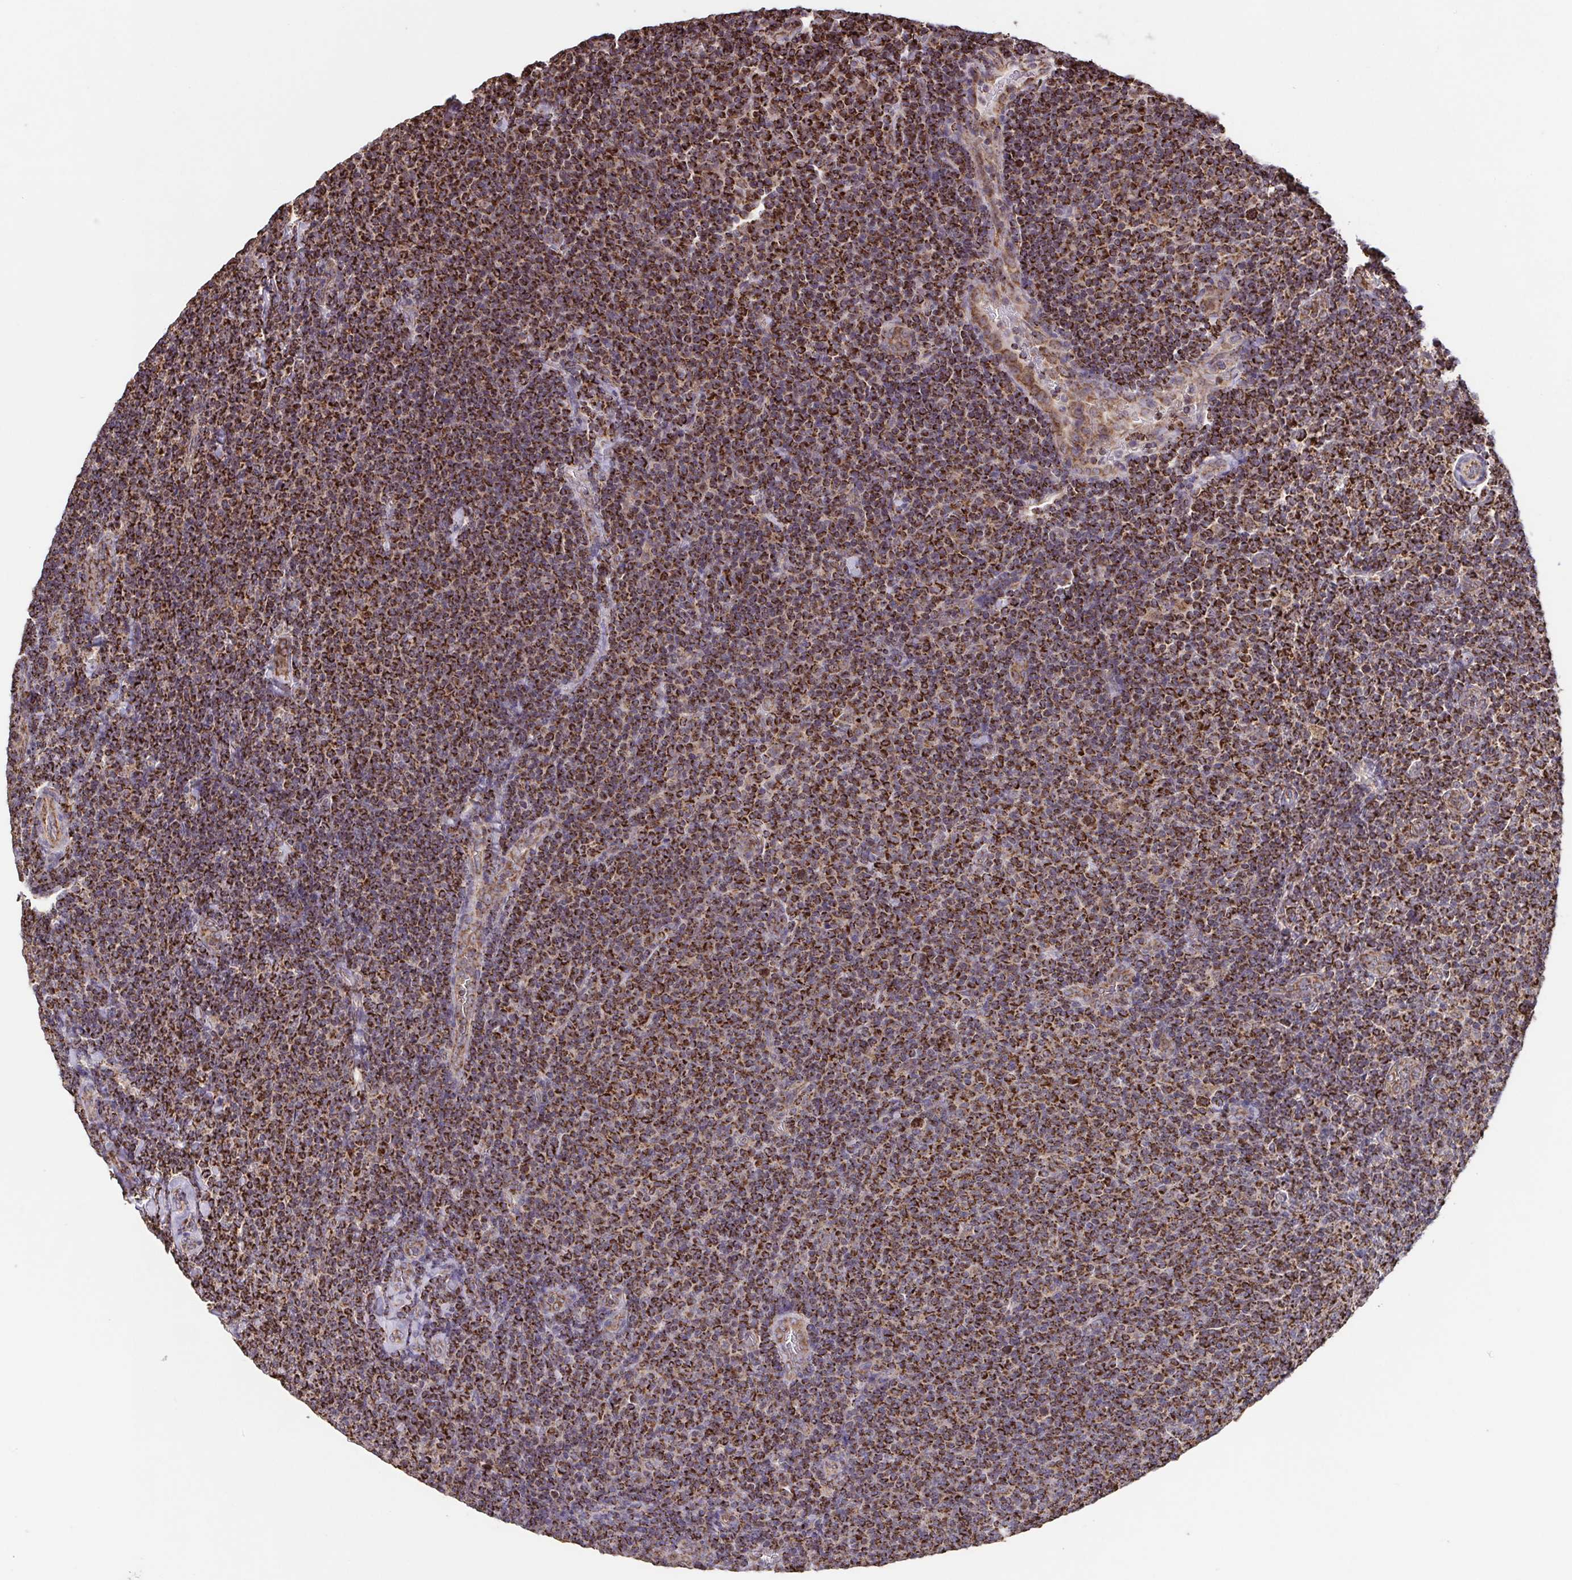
{"staining": {"intensity": "strong", "quantity": ">75%", "location": "cytoplasmic/membranous"}, "tissue": "lymphoma", "cell_type": "Tumor cells", "image_type": "cancer", "snomed": [{"axis": "morphology", "description": "Malignant lymphoma, non-Hodgkin's type, Low grade"}, {"axis": "topography", "description": "Lymph node"}], "caption": "Strong cytoplasmic/membranous staining for a protein is appreciated in approximately >75% of tumor cells of low-grade malignant lymphoma, non-Hodgkin's type using immunohistochemistry.", "gene": "DIP2B", "patient": {"sex": "male", "age": 52}}